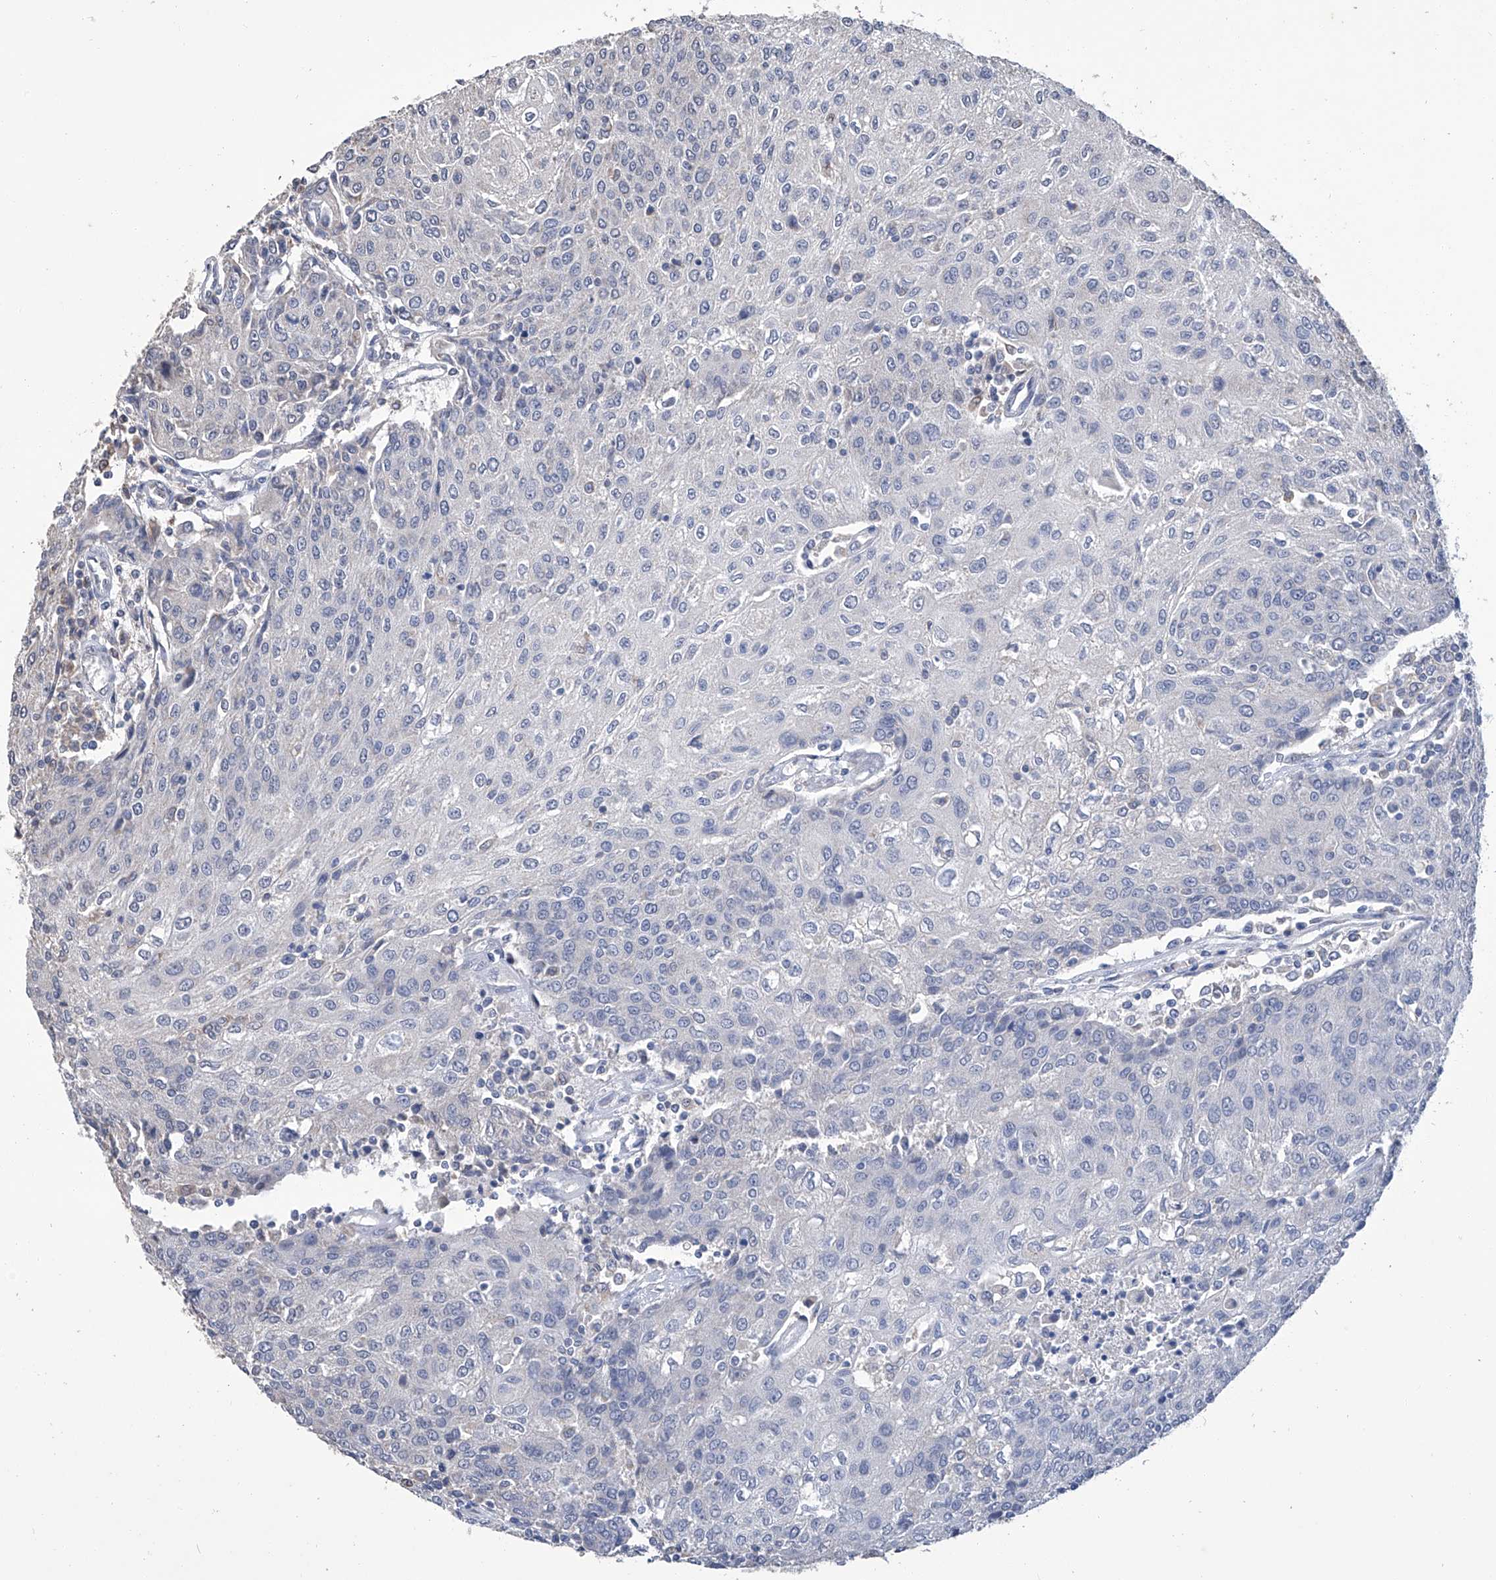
{"staining": {"intensity": "negative", "quantity": "none", "location": "none"}, "tissue": "urothelial cancer", "cell_type": "Tumor cells", "image_type": "cancer", "snomed": [{"axis": "morphology", "description": "Urothelial carcinoma, High grade"}, {"axis": "topography", "description": "Urinary bladder"}], "caption": "The photomicrograph displays no staining of tumor cells in urothelial cancer.", "gene": "GPT", "patient": {"sex": "female", "age": 85}}